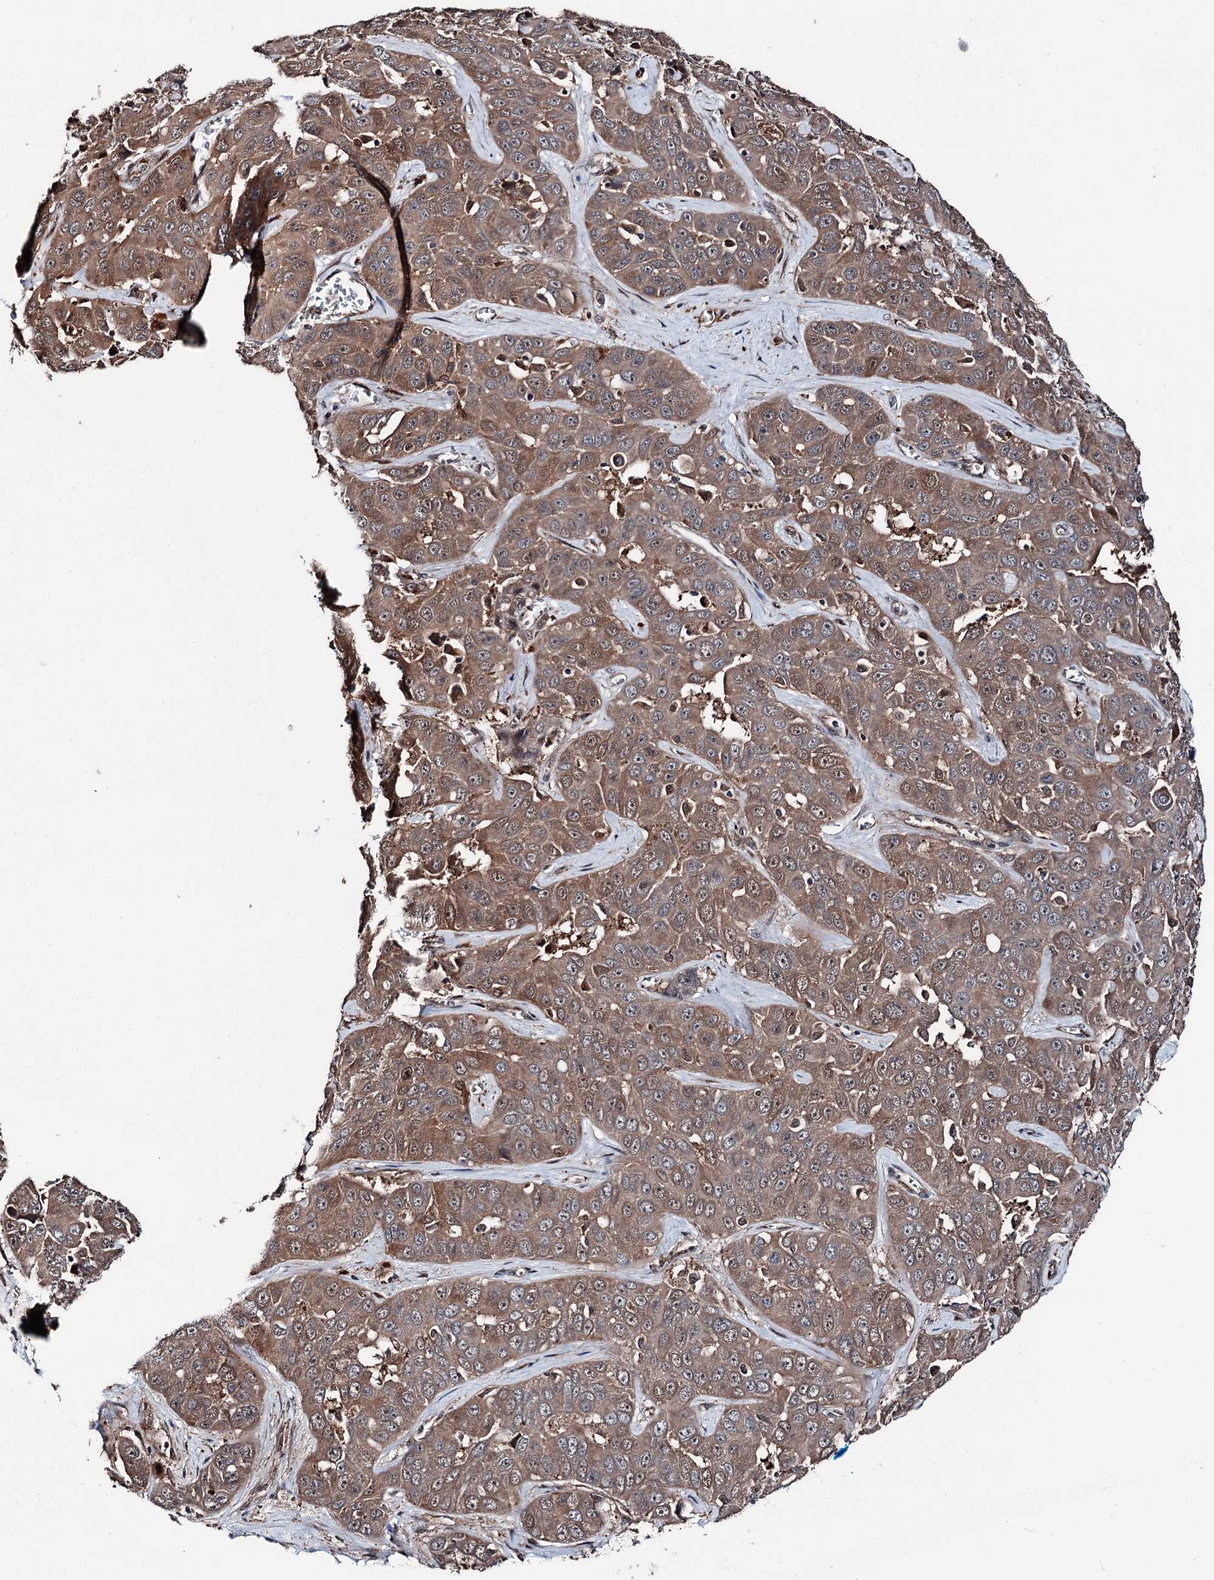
{"staining": {"intensity": "moderate", "quantity": ">75%", "location": "cytoplasmic/membranous"}, "tissue": "liver cancer", "cell_type": "Tumor cells", "image_type": "cancer", "snomed": [{"axis": "morphology", "description": "Cholangiocarcinoma"}, {"axis": "topography", "description": "Liver"}], "caption": "The immunohistochemical stain shows moderate cytoplasmic/membranous staining in tumor cells of cholangiocarcinoma (liver) tissue.", "gene": "PSMD13", "patient": {"sex": "female", "age": 52}}